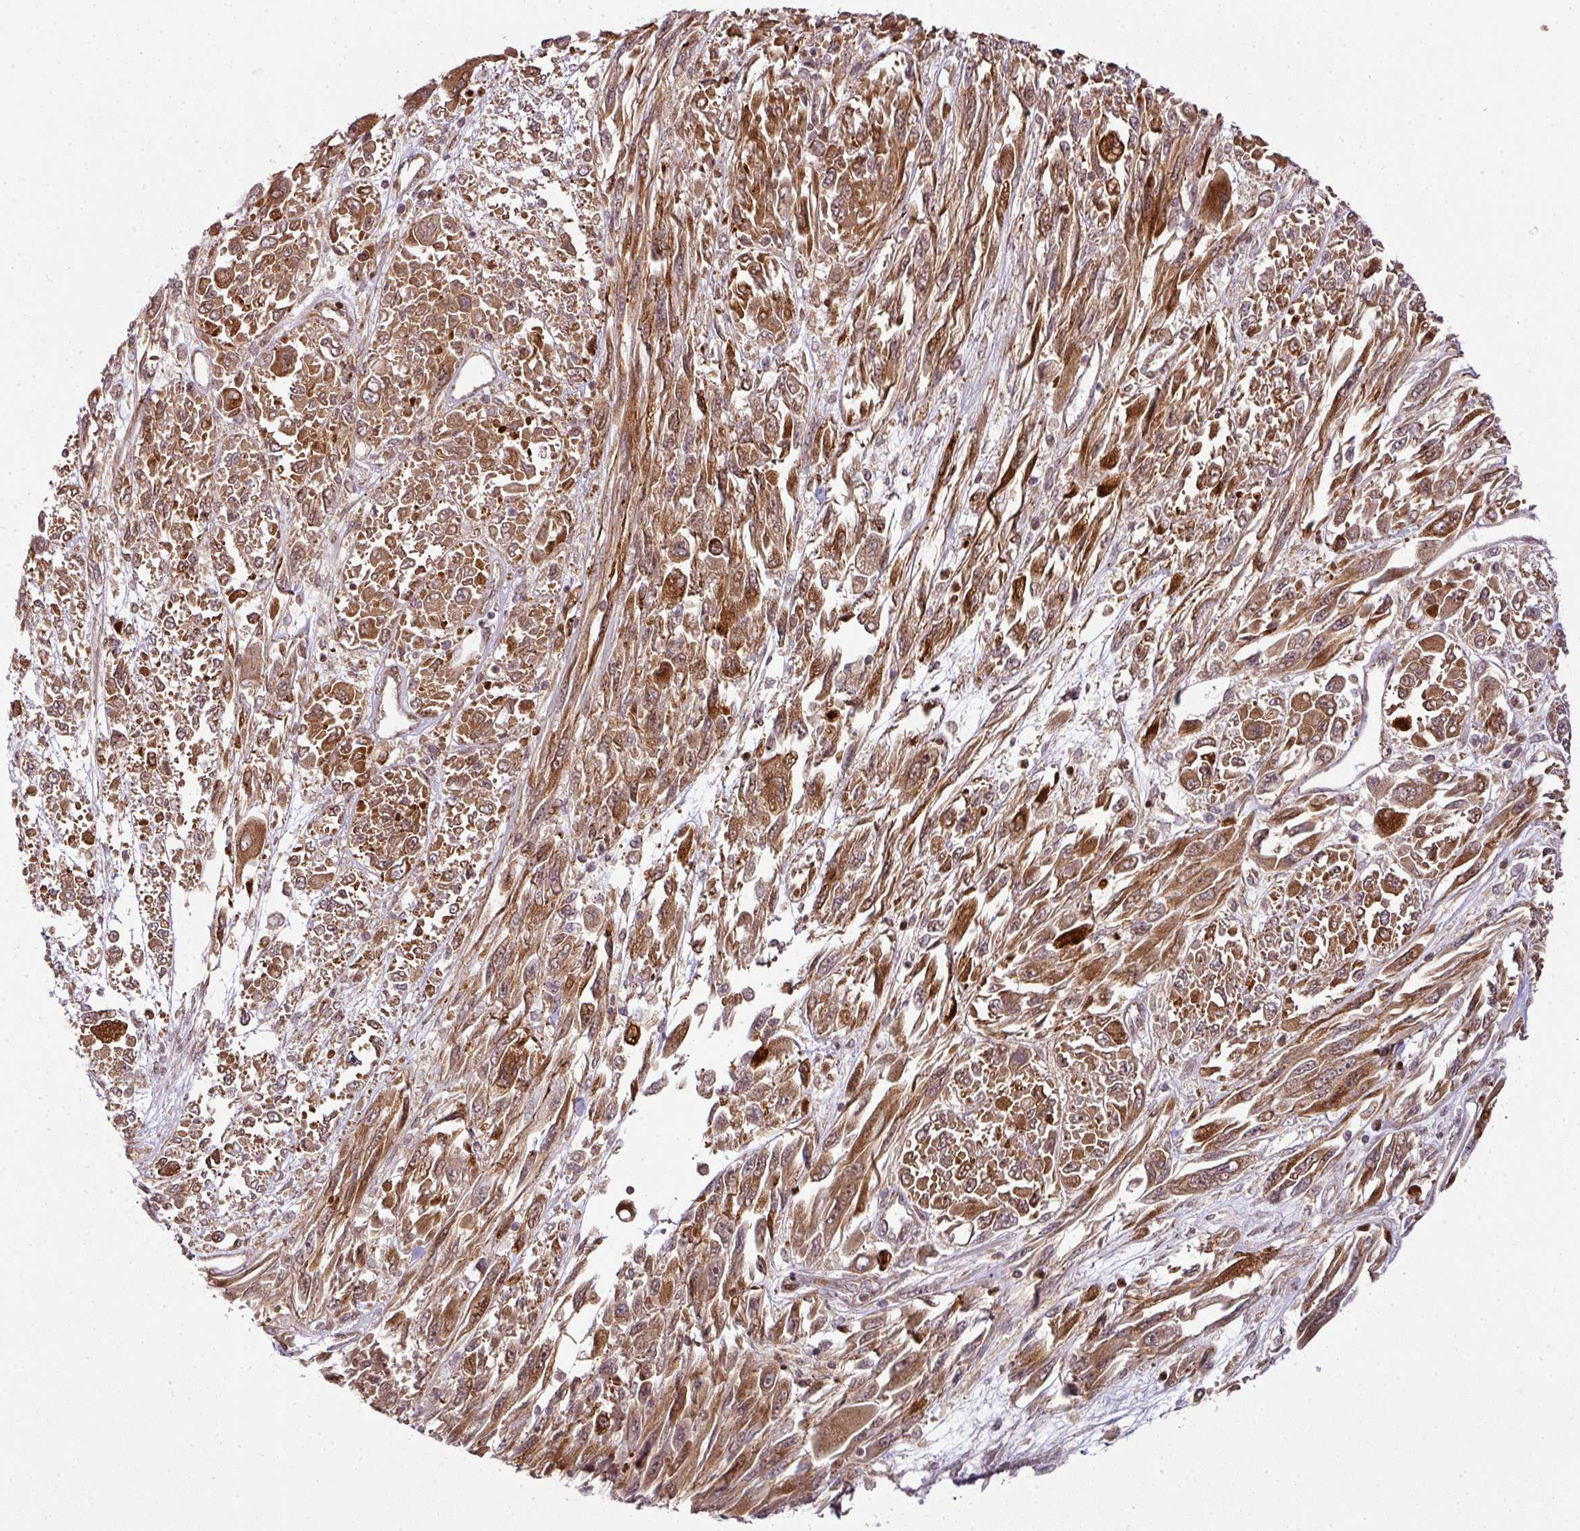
{"staining": {"intensity": "moderate", "quantity": ">75%", "location": "cytoplasmic/membranous,nuclear"}, "tissue": "melanoma", "cell_type": "Tumor cells", "image_type": "cancer", "snomed": [{"axis": "morphology", "description": "Malignant melanoma, NOS"}, {"axis": "topography", "description": "Skin"}], "caption": "The immunohistochemical stain labels moderate cytoplasmic/membranous and nuclear staining in tumor cells of malignant melanoma tissue.", "gene": "ATAT1", "patient": {"sex": "female", "age": 91}}